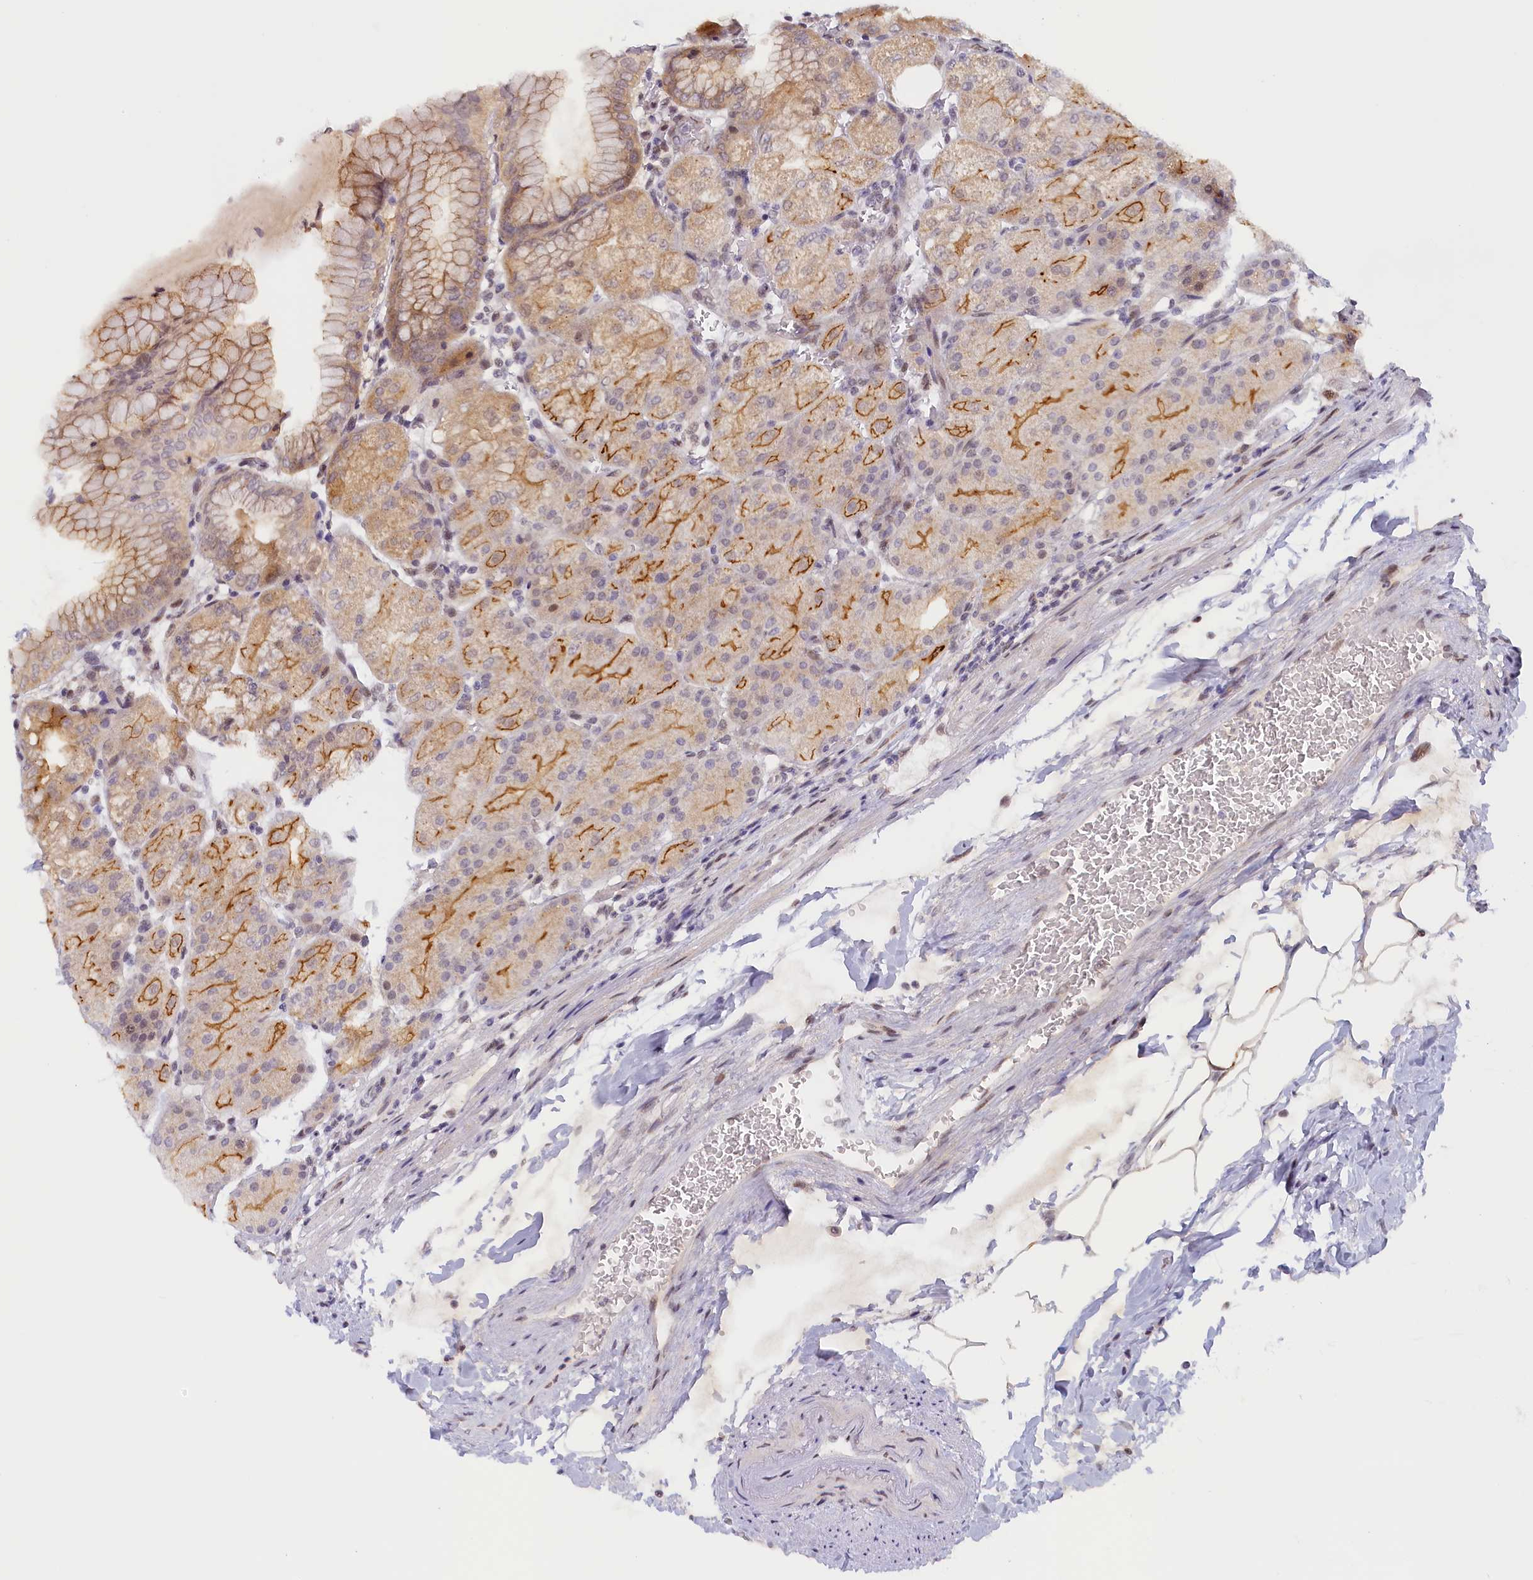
{"staining": {"intensity": "moderate", "quantity": "25%-75%", "location": "cytoplasmic/membranous,nuclear"}, "tissue": "stomach", "cell_type": "Glandular cells", "image_type": "normal", "snomed": [{"axis": "morphology", "description": "Normal tissue, NOS"}, {"axis": "topography", "description": "Stomach, upper"}, {"axis": "topography", "description": "Stomach, lower"}], "caption": "Unremarkable stomach shows moderate cytoplasmic/membranous,nuclear expression in about 25%-75% of glandular cells, visualized by immunohistochemistry. (DAB (3,3'-diaminobenzidine) = brown stain, brightfield microscopy at high magnification).", "gene": "SEC31B", "patient": {"sex": "male", "age": 62}}